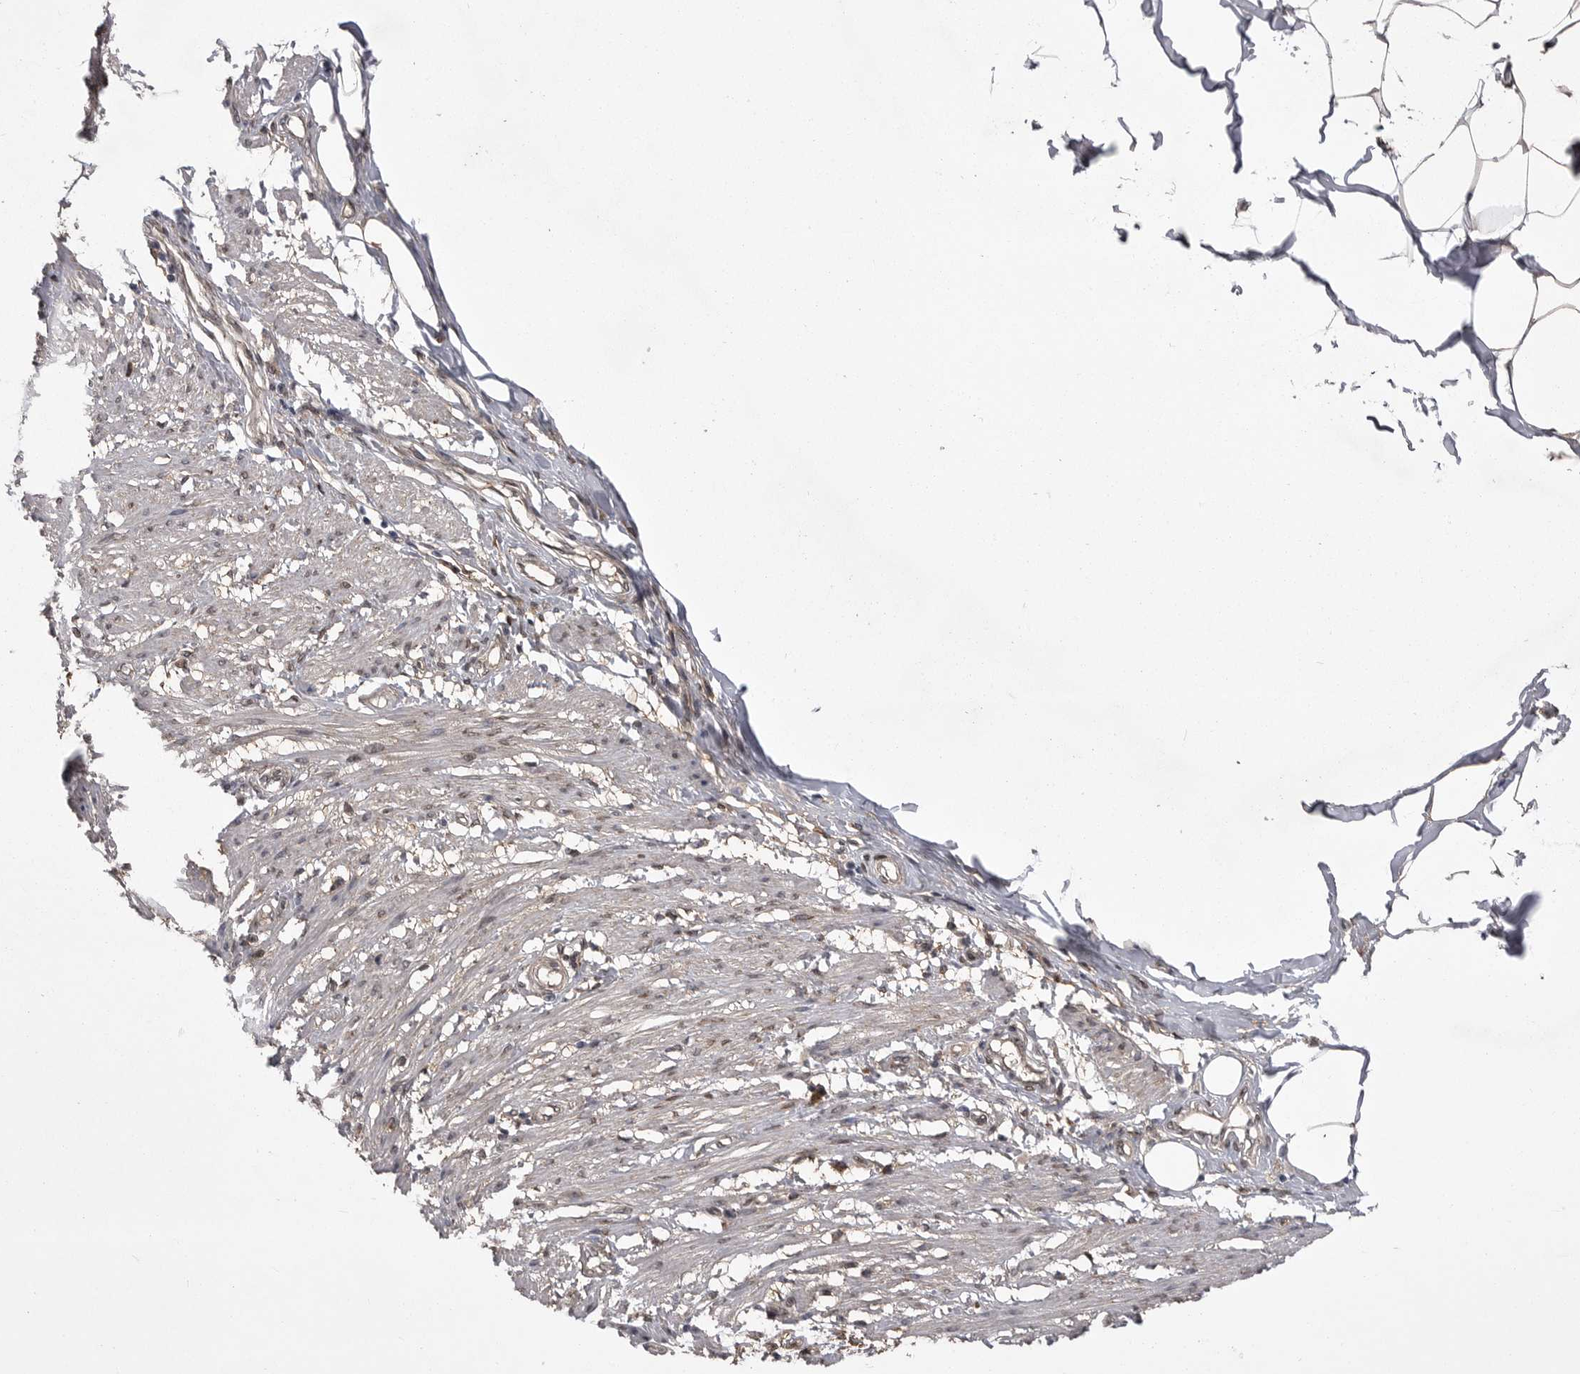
{"staining": {"intensity": "weak", "quantity": ">75%", "location": "nuclear"}, "tissue": "smooth muscle", "cell_type": "Smooth muscle cells", "image_type": "normal", "snomed": [{"axis": "morphology", "description": "Normal tissue, NOS"}, {"axis": "morphology", "description": "Adenocarcinoma, NOS"}, {"axis": "topography", "description": "Smooth muscle"}, {"axis": "topography", "description": "Colon"}], "caption": "Immunohistochemical staining of unremarkable human smooth muscle reveals >75% levels of weak nuclear protein staining in approximately >75% of smooth muscle cells. The staining was performed using DAB, with brown indicating positive protein expression. Nuclei are stained blue with hematoxylin.", "gene": "ABL1", "patient": {"sex": "male", "age": 14}}